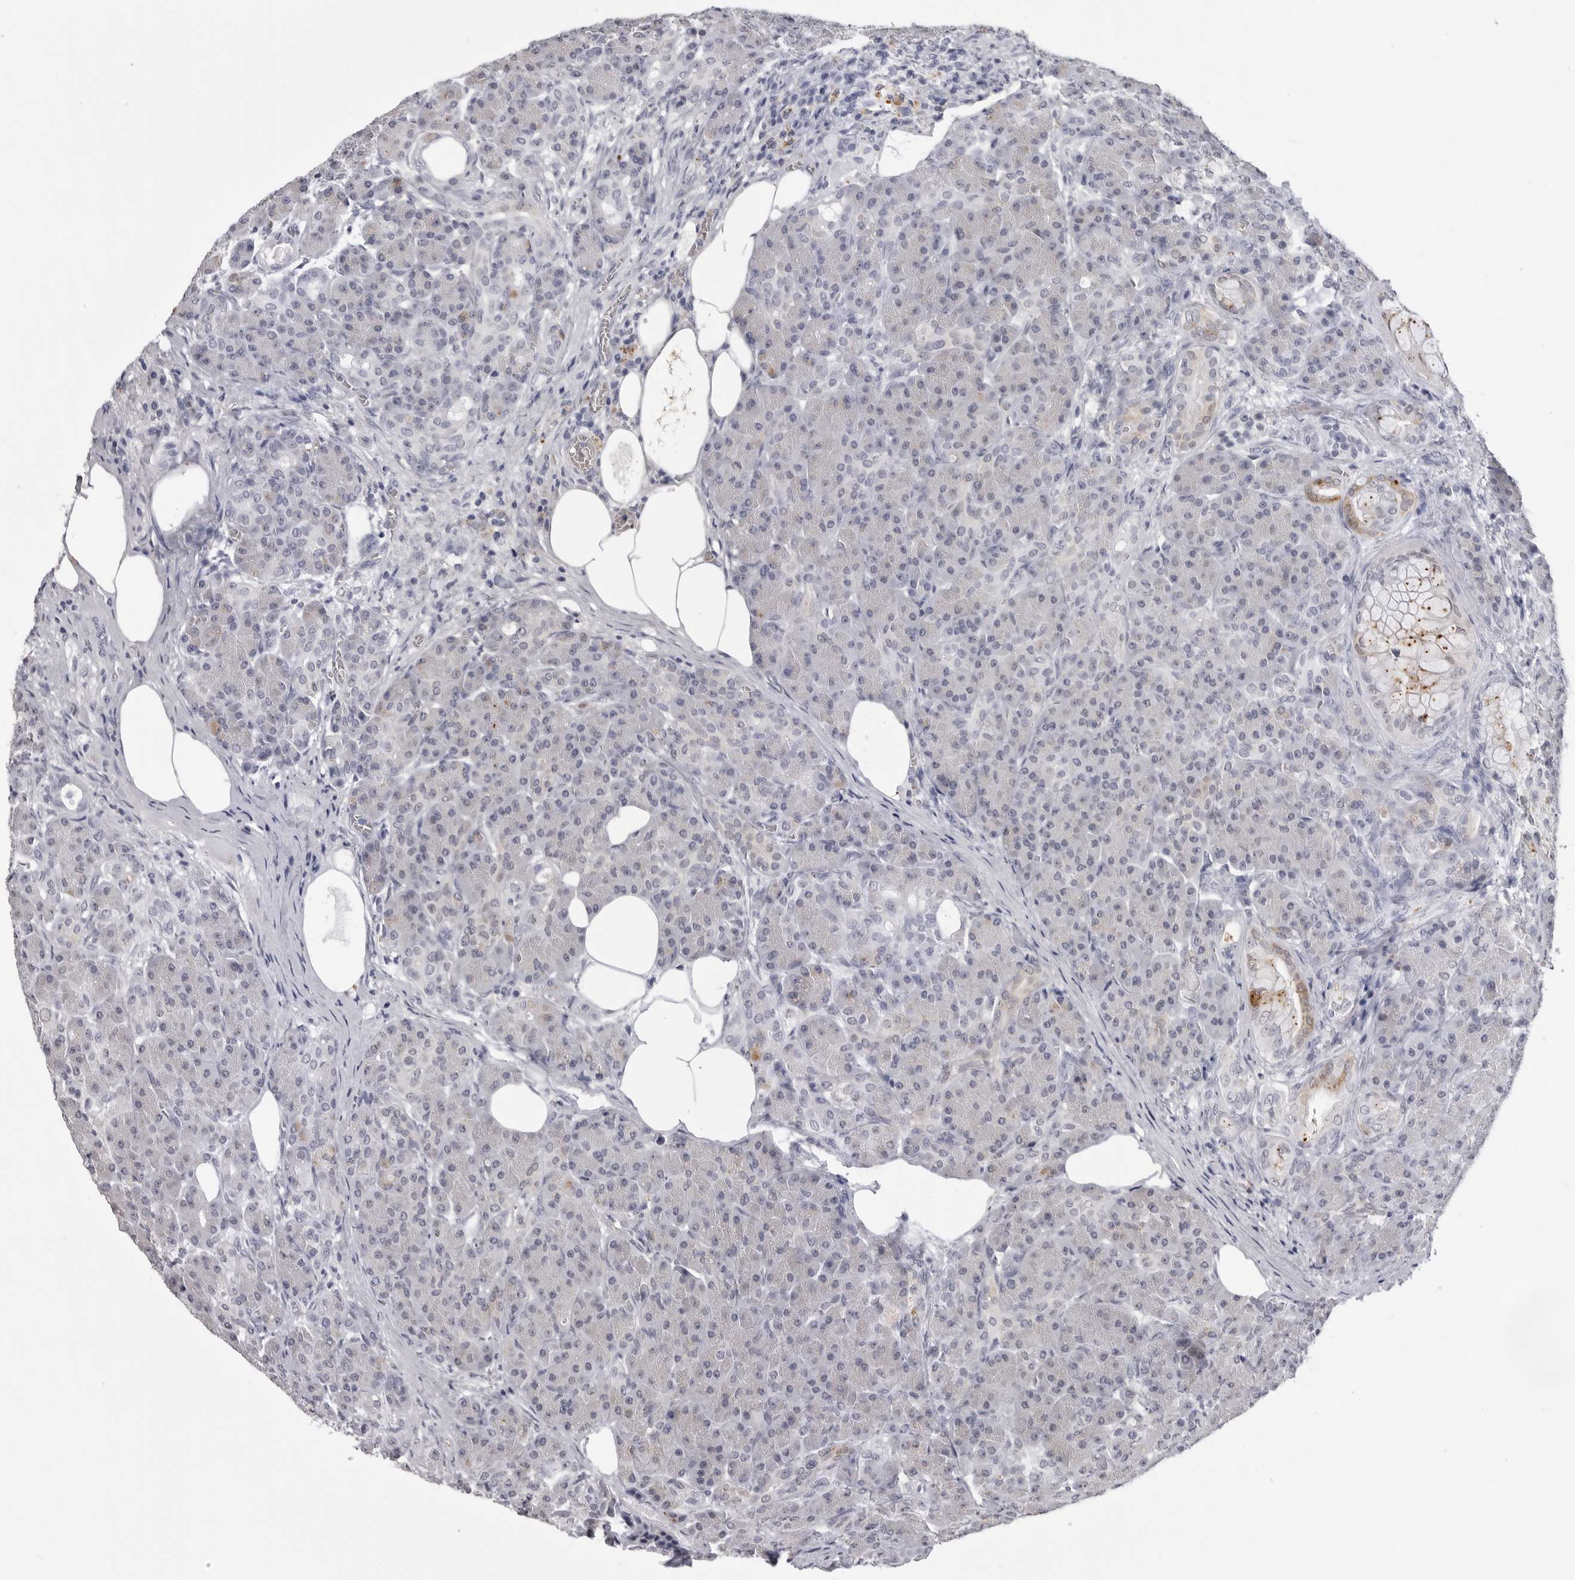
{"staining": {"intensity": "weak", "quantity": "<25%", "location": "cytoplasmic/membranous"}, "tissue": "pancreas", "cell_type": "Exocrine glandular cells", "image_type": "normal", "snomed": [{"axis": "morphology", "description": "Normal tissue, NOS"}, {"axis": "topography", "description": "Pancreas"}], "caption": "Protein analysis of unremarkable pancreas reveals no significant expression in exocrine glandular cells.", "gene": "LGALS4", "patient": {"sex": "male", "age": 63}}